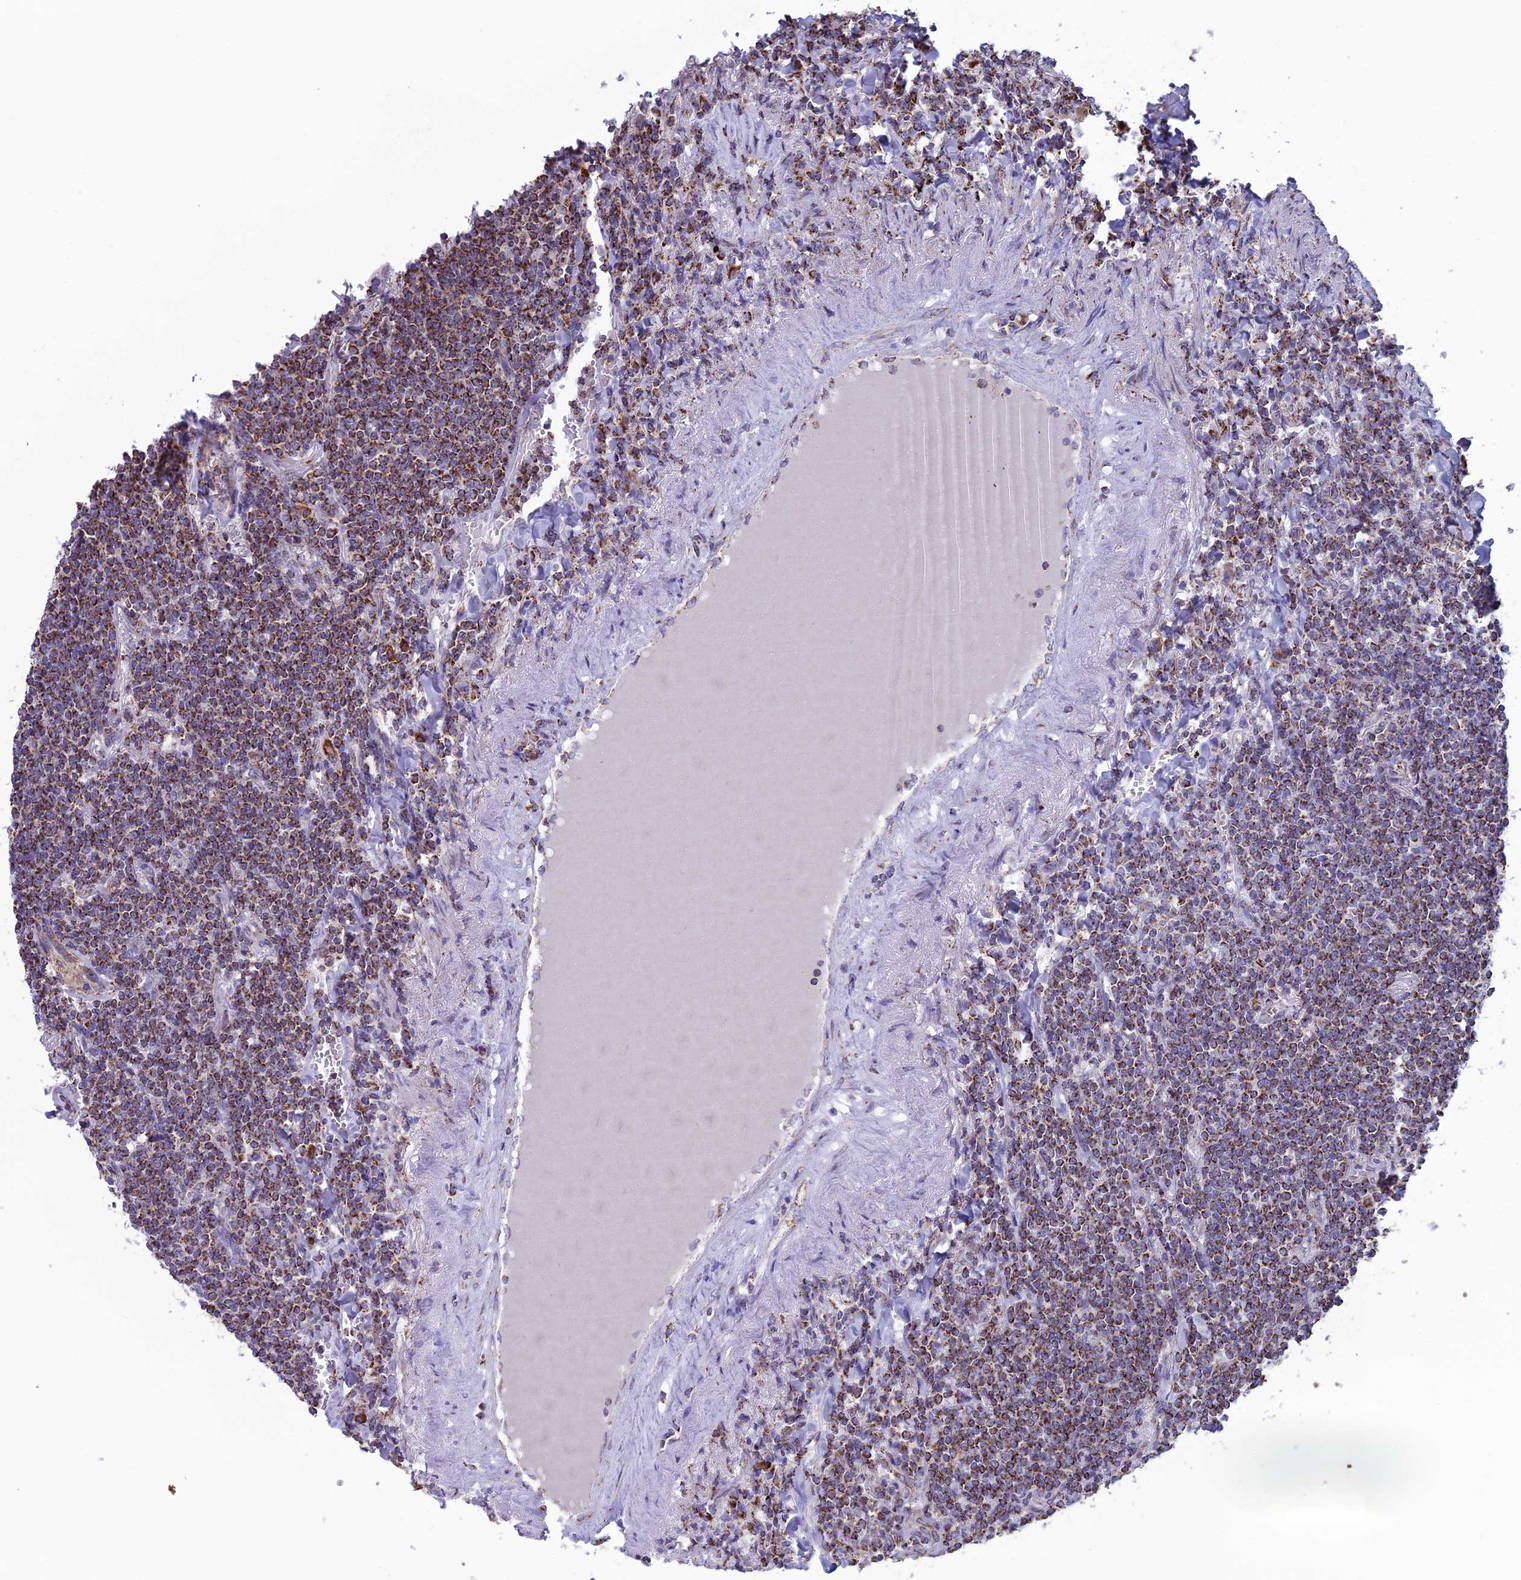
{"staining": {"intensity": "moderate", "quantity": ">75%", "location": "cytoplasmic/membranous"}, "tissue": "lymphoma", "cell_type": "Tumor cells", "image_type": "cancer", "snomed": [{"axis": "morphology", "description": "Malignant lymphoma, non-Hodgkin's type, Low grade"}, {"axis": "topography", "description": "Lung"}], "caption": "The photomicrograph displays a brown stain indicating the presence of a protein in the cytoplasmic/membranous of tumor cells in lymphoma.", "gene": "CS", "patient": {"sex": "female", "age": 71}}